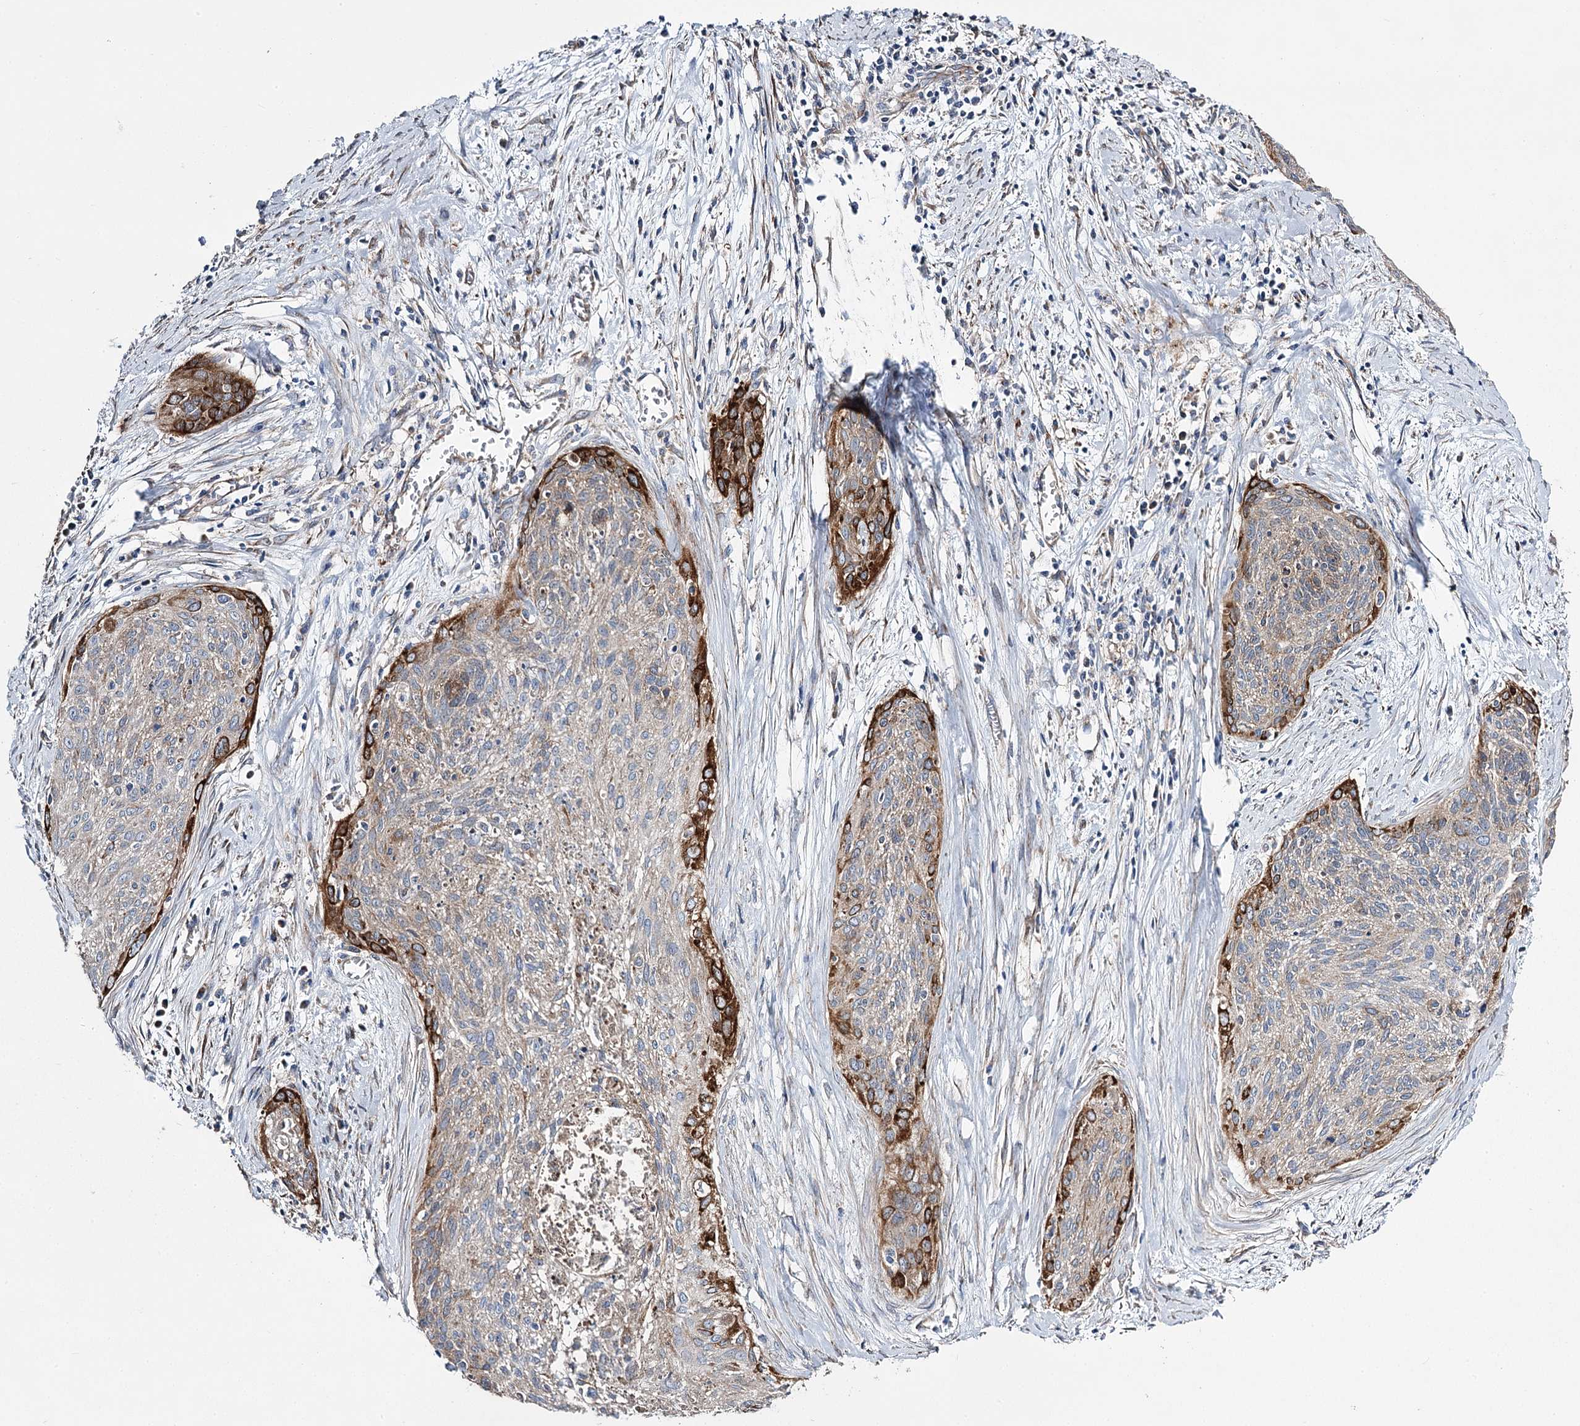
{"staining": {"intensity": "strong", "quantity": "<25%", "location": "cytoplasmic/membranous"}, "tissue": "cervical cancer", "cell_type": "Tumor cells", "image_type": "cancer", "snomed": [{"axis": "morphology", "description": "Squamous cell carcinoma, NOS"}, {"axis": "topography", "description": "Cervix"}], "caption": "Immunohistochemical staining of cervical cancer demonstrates medium levels of strong cytoplasmic/membranous protein staining in about <25% of tumor cells.", "gene": "RMDN2", "patient": {"sex": "female", "age": 55}}